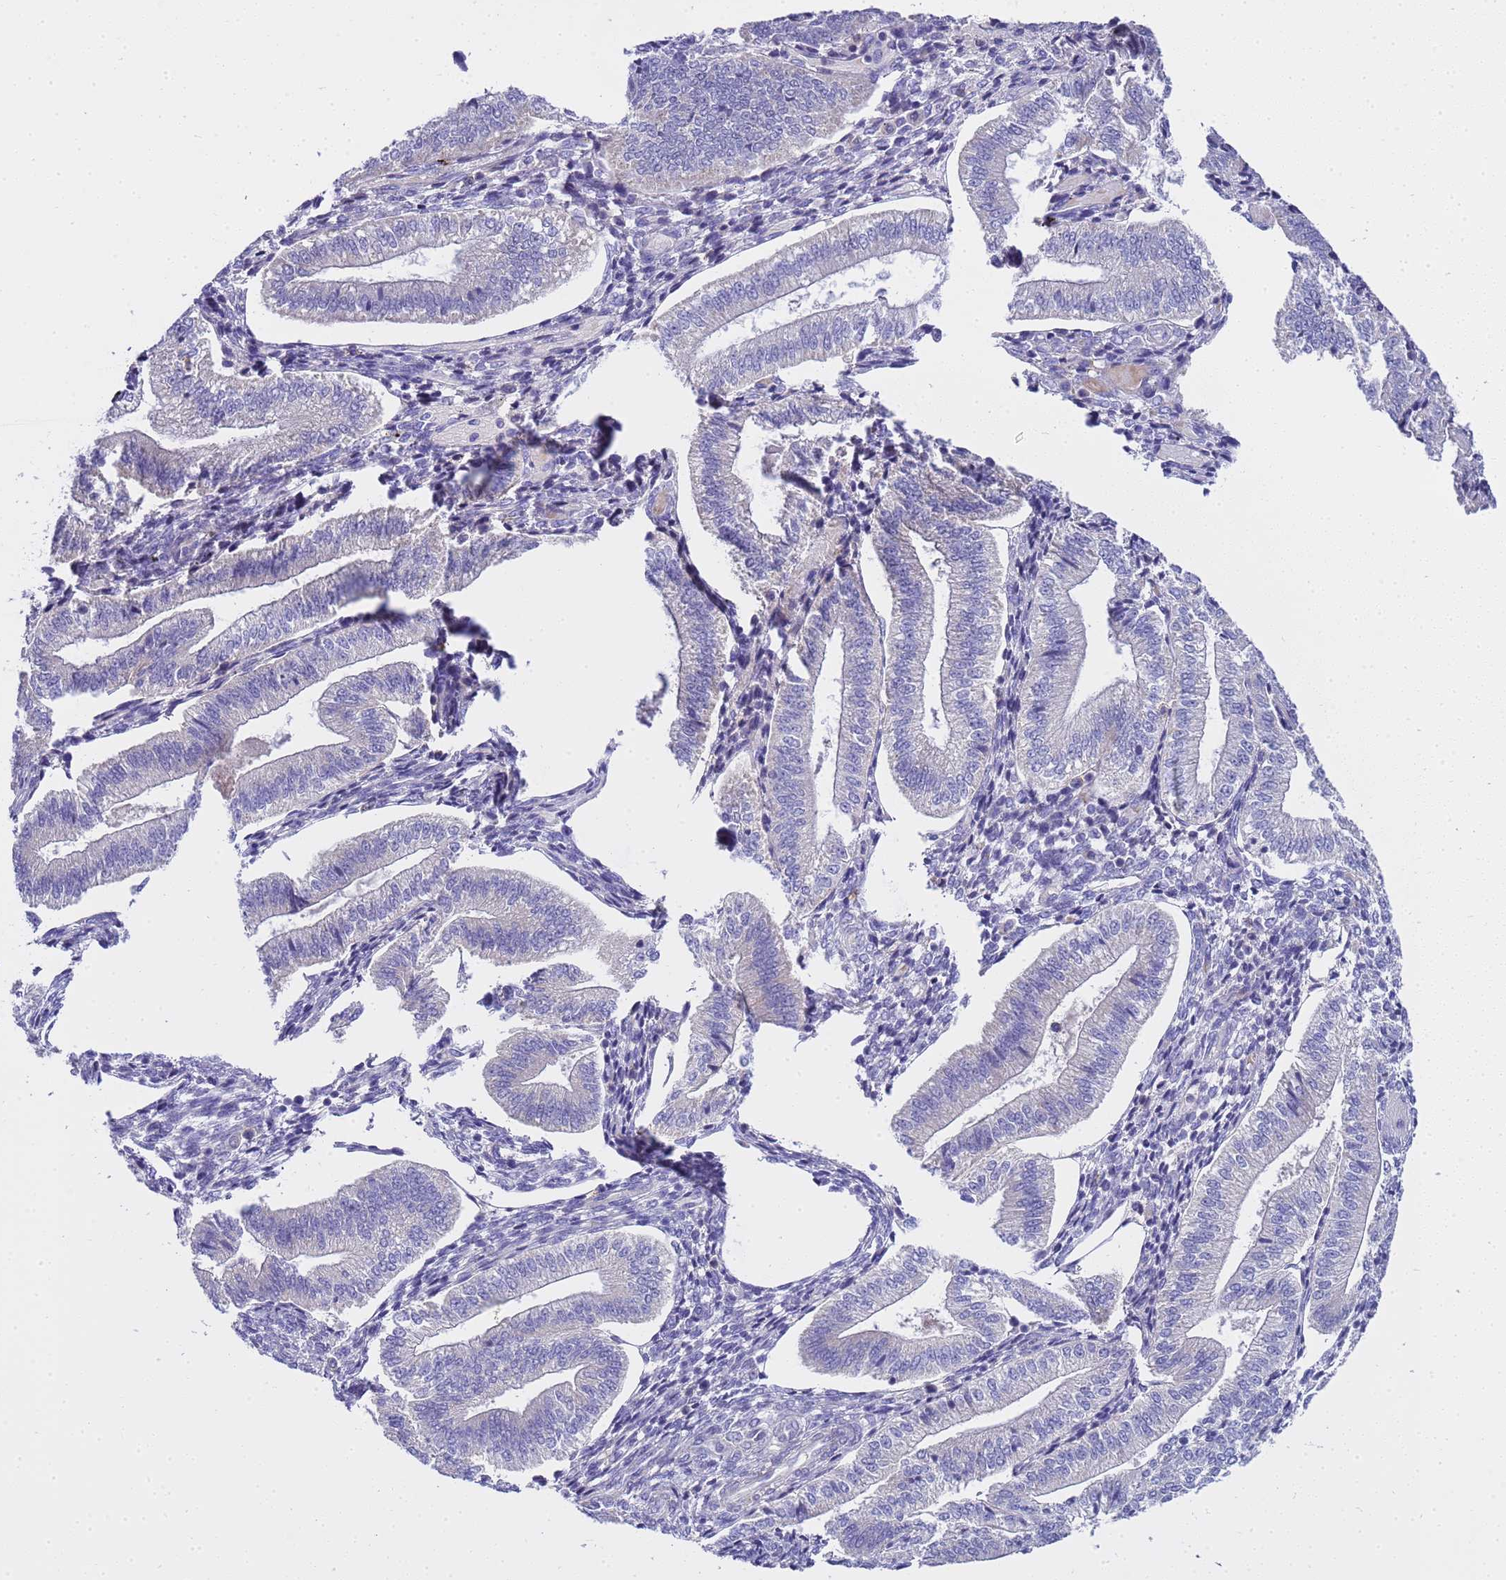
{"staining": {"intensity": "negative", "quantity": "none", "location": "none"}, "tissue": "endometrium", "cell_type": "Cells in endometrial stroma", "image_type": "normal", "snomed": [{"axis": "morphology", "description": "Normal tissue, NOS"}, {"axis": "topography", "description": "Endometrium"}], "caption": "Immunohistochemical staining of unremarkable human endometrium displays no significant expression in cells in endometrial stroma.", "gene": "RIPPLY2", "patient": {"sex": "female", "age": 34}}